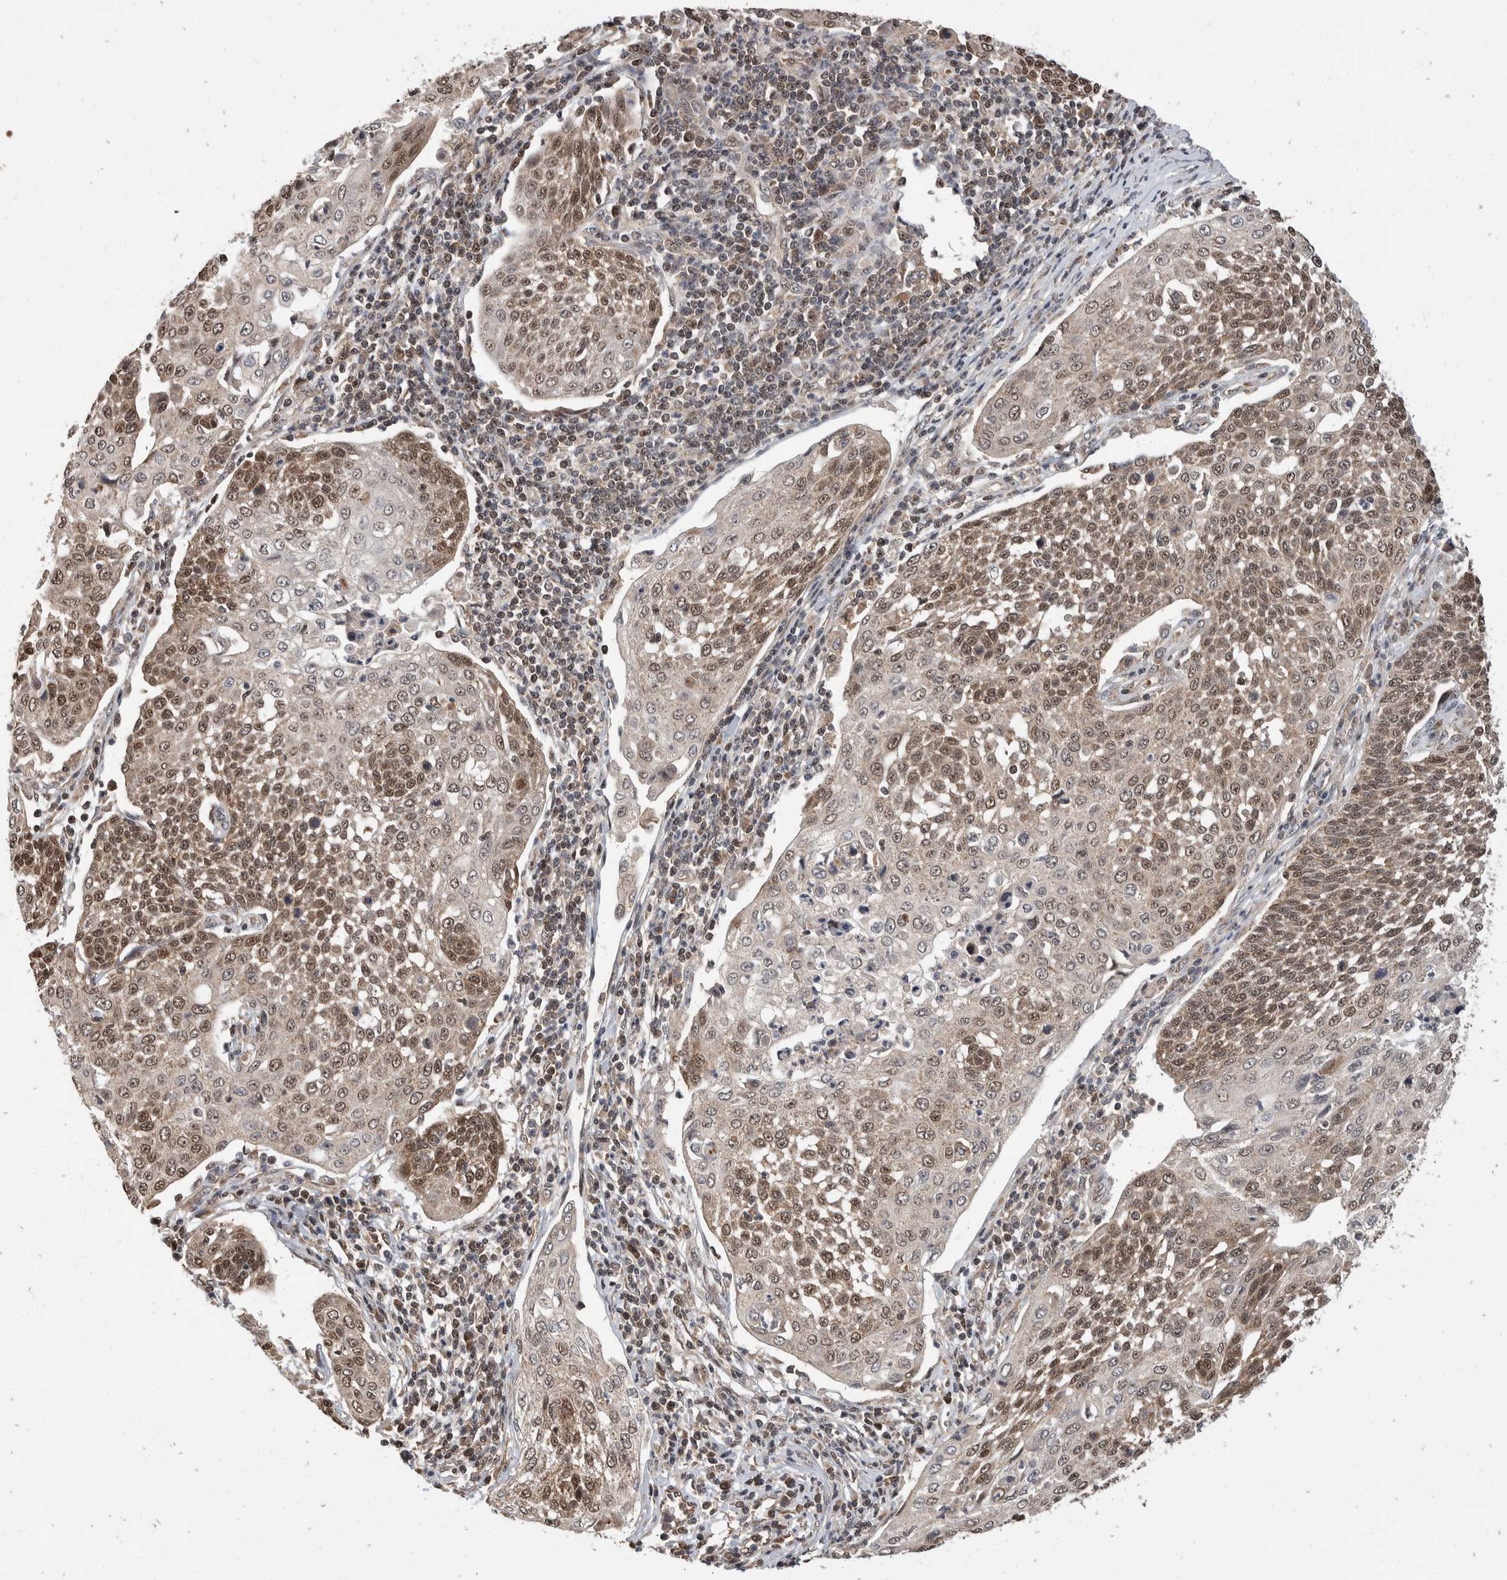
{"staining": {"intensity": "moderate", "quantity": "25%-75%", "location": "cytoplasmic/membranous,nuclear"}, "tissue": "cervical cancer", "cell_type": "Tumor cells", "image_type": "cancer", "snomed": [{"axis": "morphology", "description": "Squamous cell carcinoma, NOS"}, {"axis": "topography", "description": "Cervix"}], "caption": "Moderate cytoplasmic/membranous and nuclear staining for a protein is appreciated in about 25%-75% of tumor cells of cervical squamous cell carcinoma using immunohistochemistry (IHC).", "gene": "ABHD11", "patient": {"sex": "female", "age": 34}}